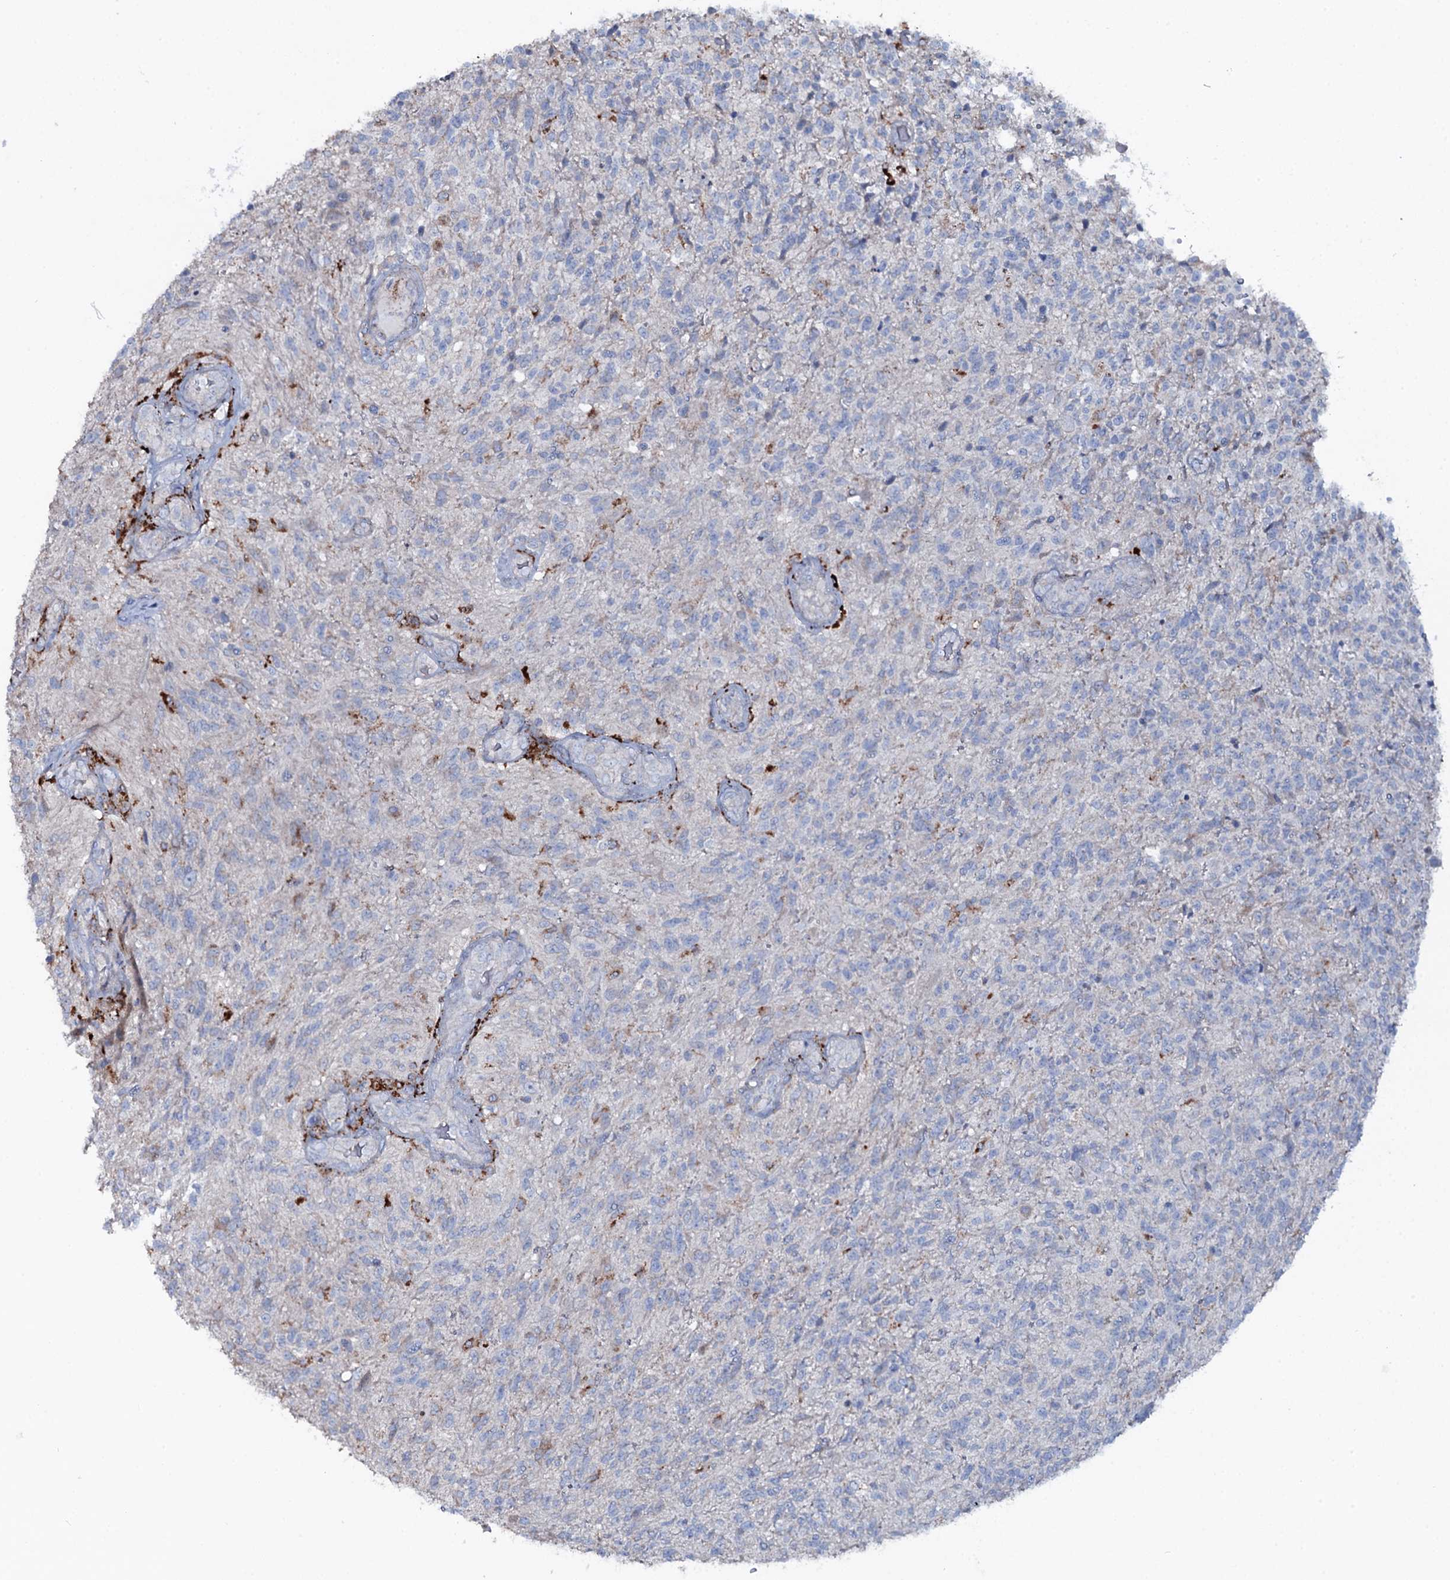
{"staining": {"intensity": "negative", "quantity": "none", "location": "none"}, "tissue": "glioma", "cell_type": "Tumor cells", "image_type": "cancer", "snomed": [{"axis": "morphology", "description": "Glioma, malignant, High grade"}, {"axis": "topography", "description": "Brain"}], "caption": "Tumor cells show no significant expression in glioma.", "gene": "OSBPL2", "patient": {"sex": "male", "age": 56}}